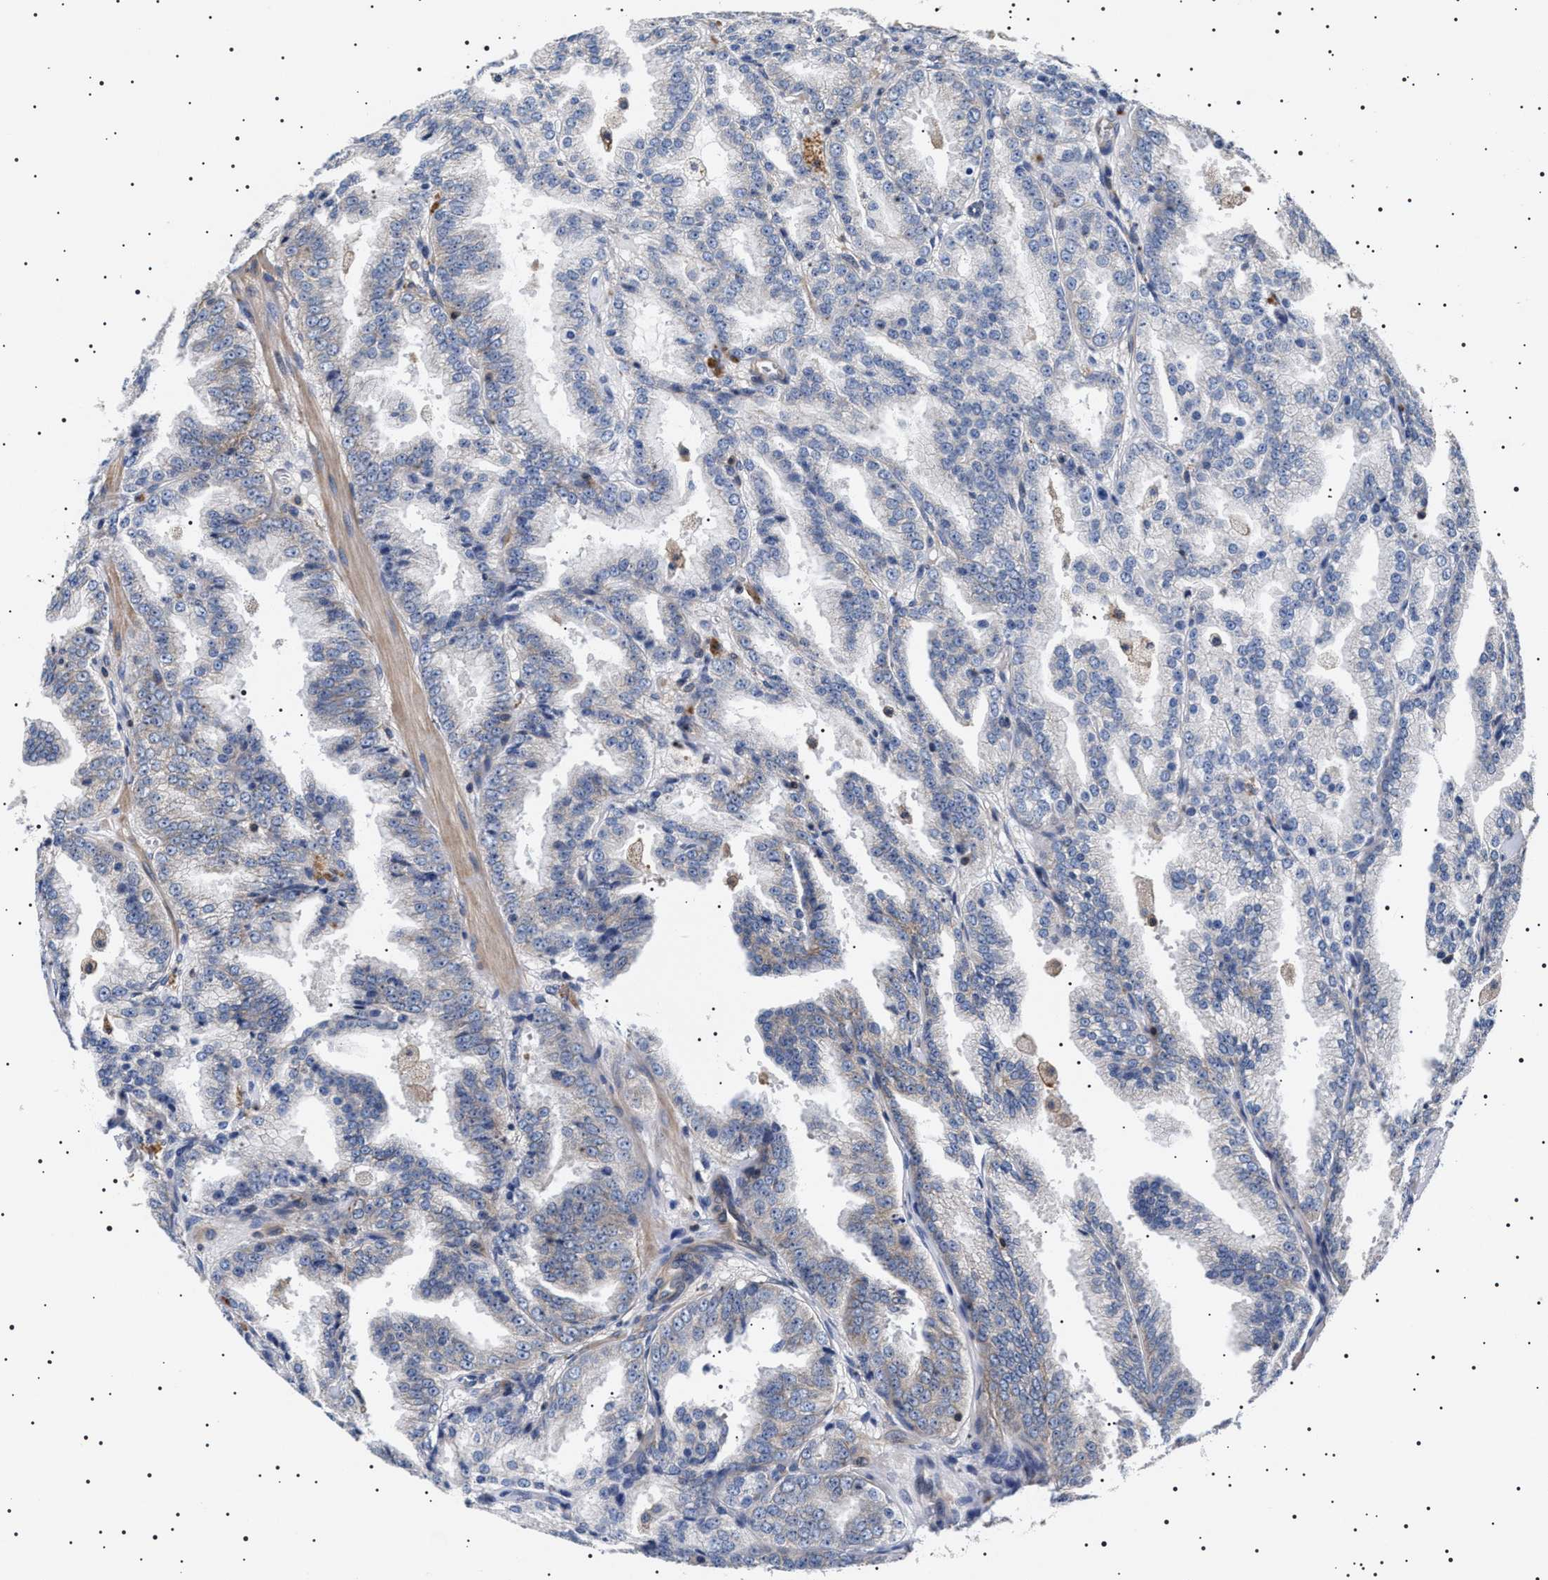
{"staining": {"intensity": "weak", "quantity": "<25%", "location": "cytoplasmic/membranous"}, "tissue": "prostate cancer", "cell_type": "Tumor cells", "image_type": "cancer", "snomed": [{"axis": "morphology", "description": "Adenocarcinoma, High grade"}, {"axis": "topography", "description": "Prostate"}], "caption": "This histopathology image is of prostate high-grade adenocarcinoma stained with immunohistochemistry (IHC) to label a protein in brown with the nuclei are counter-stained blue. There is no positivity in tumor cells. The staining was performed using DAB to visualize the protein expression in brown, while the nuclei were stained in blue with hematoxylin (Magnification: 20x).", "gene": "SLC4A7", "patient": {"sex": "male", "age": 61}}